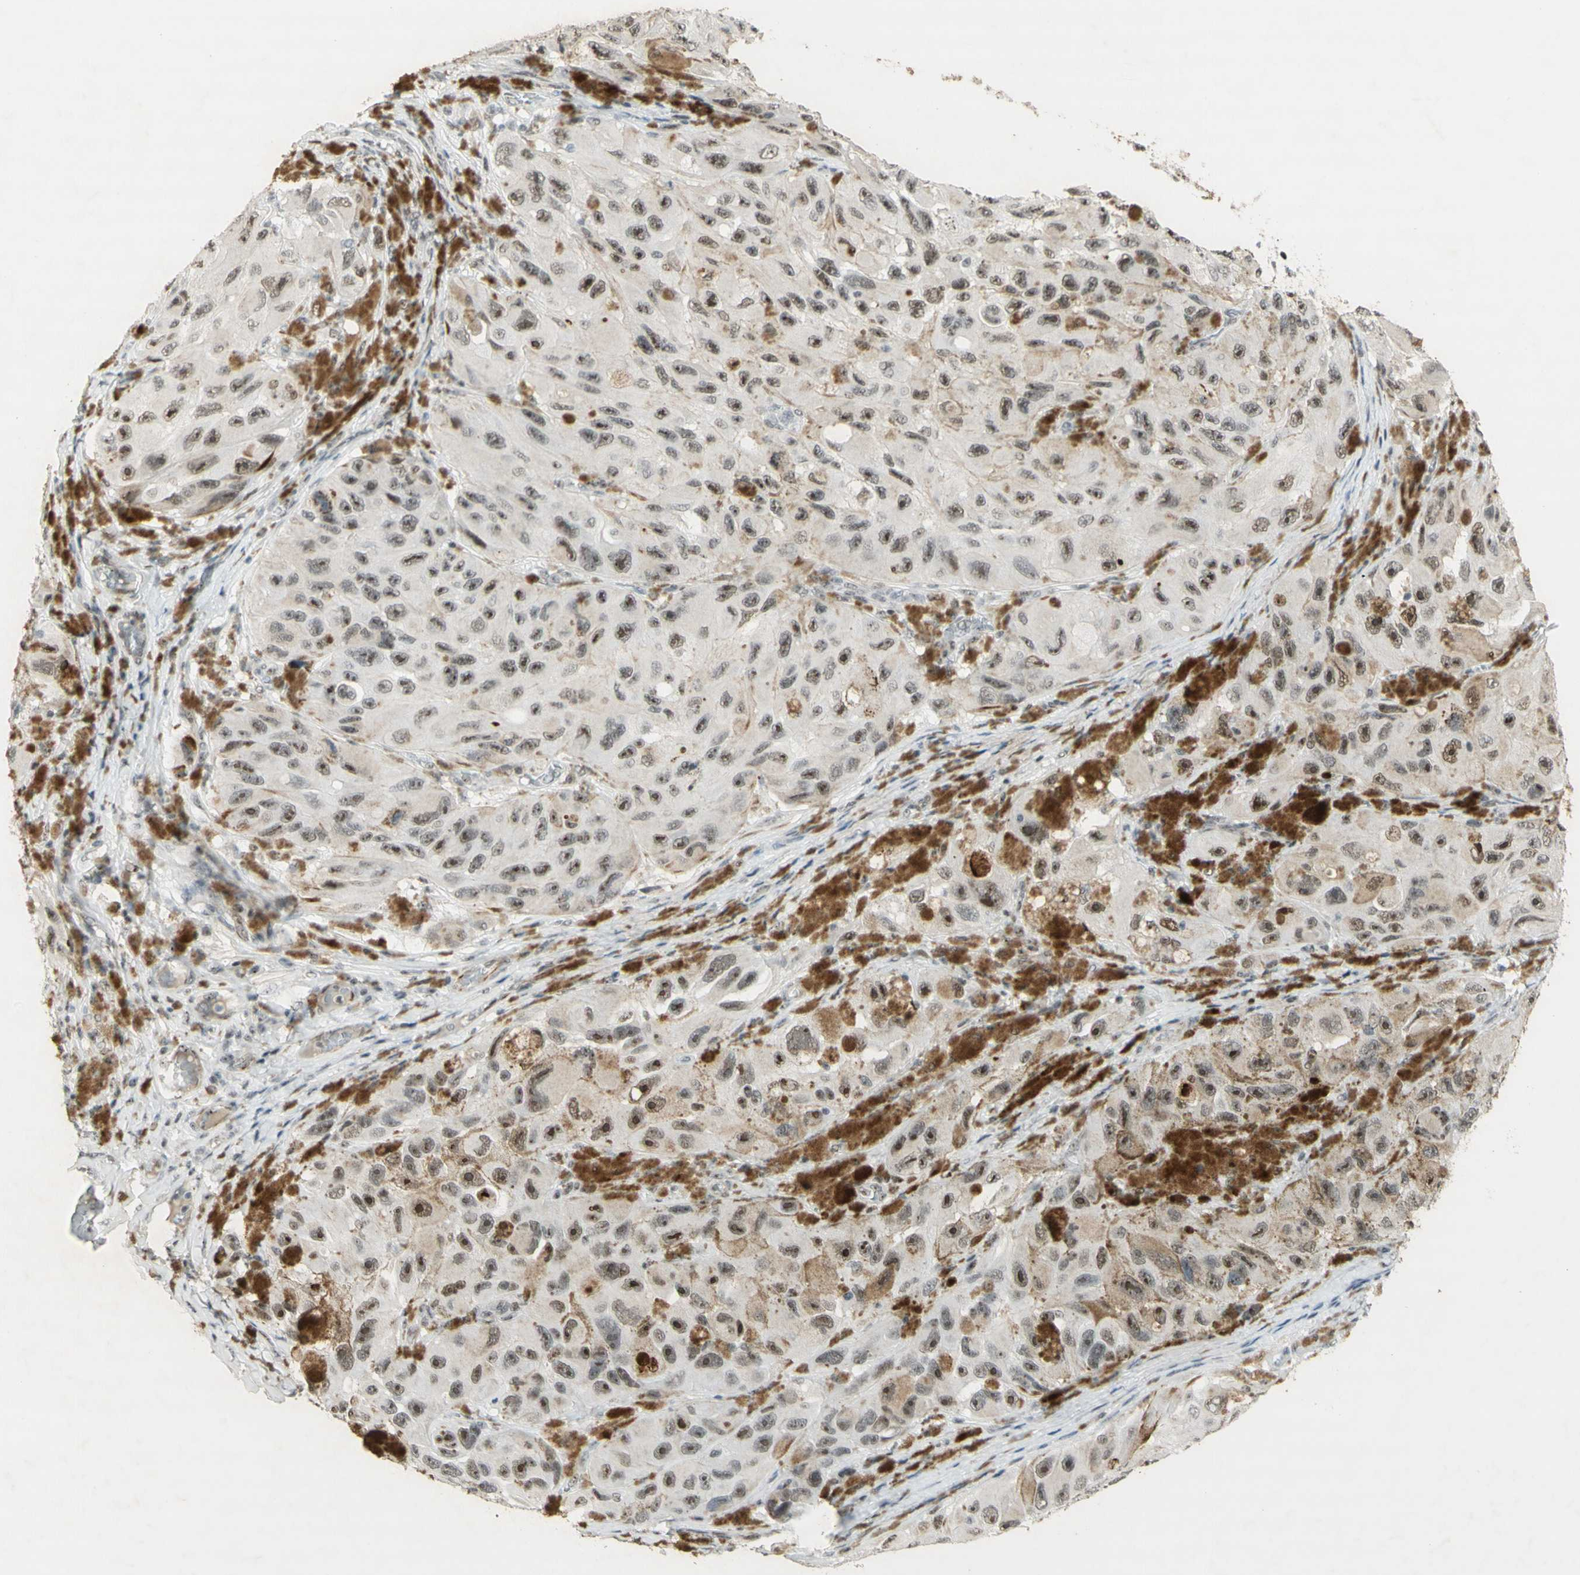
{"staining": {"intensity": "moderate", "quantity": ">75%", "location": "nuclear"}, "tissue": "melanoma", "cell_type": "Tumor cells", "image_type": "cancer", "snomed": [{"axis": "morphology", "description": "Malignant melanoma, NOS"}, {"axis": "topography", "description": "Skin"}], "caption": "Protein staining of melanoma tissue displays moderate nuclear positivity in approximately >75% of tumor cells.", "gene": "IRF1", "patient": {"sex": "female", "age": 73}}